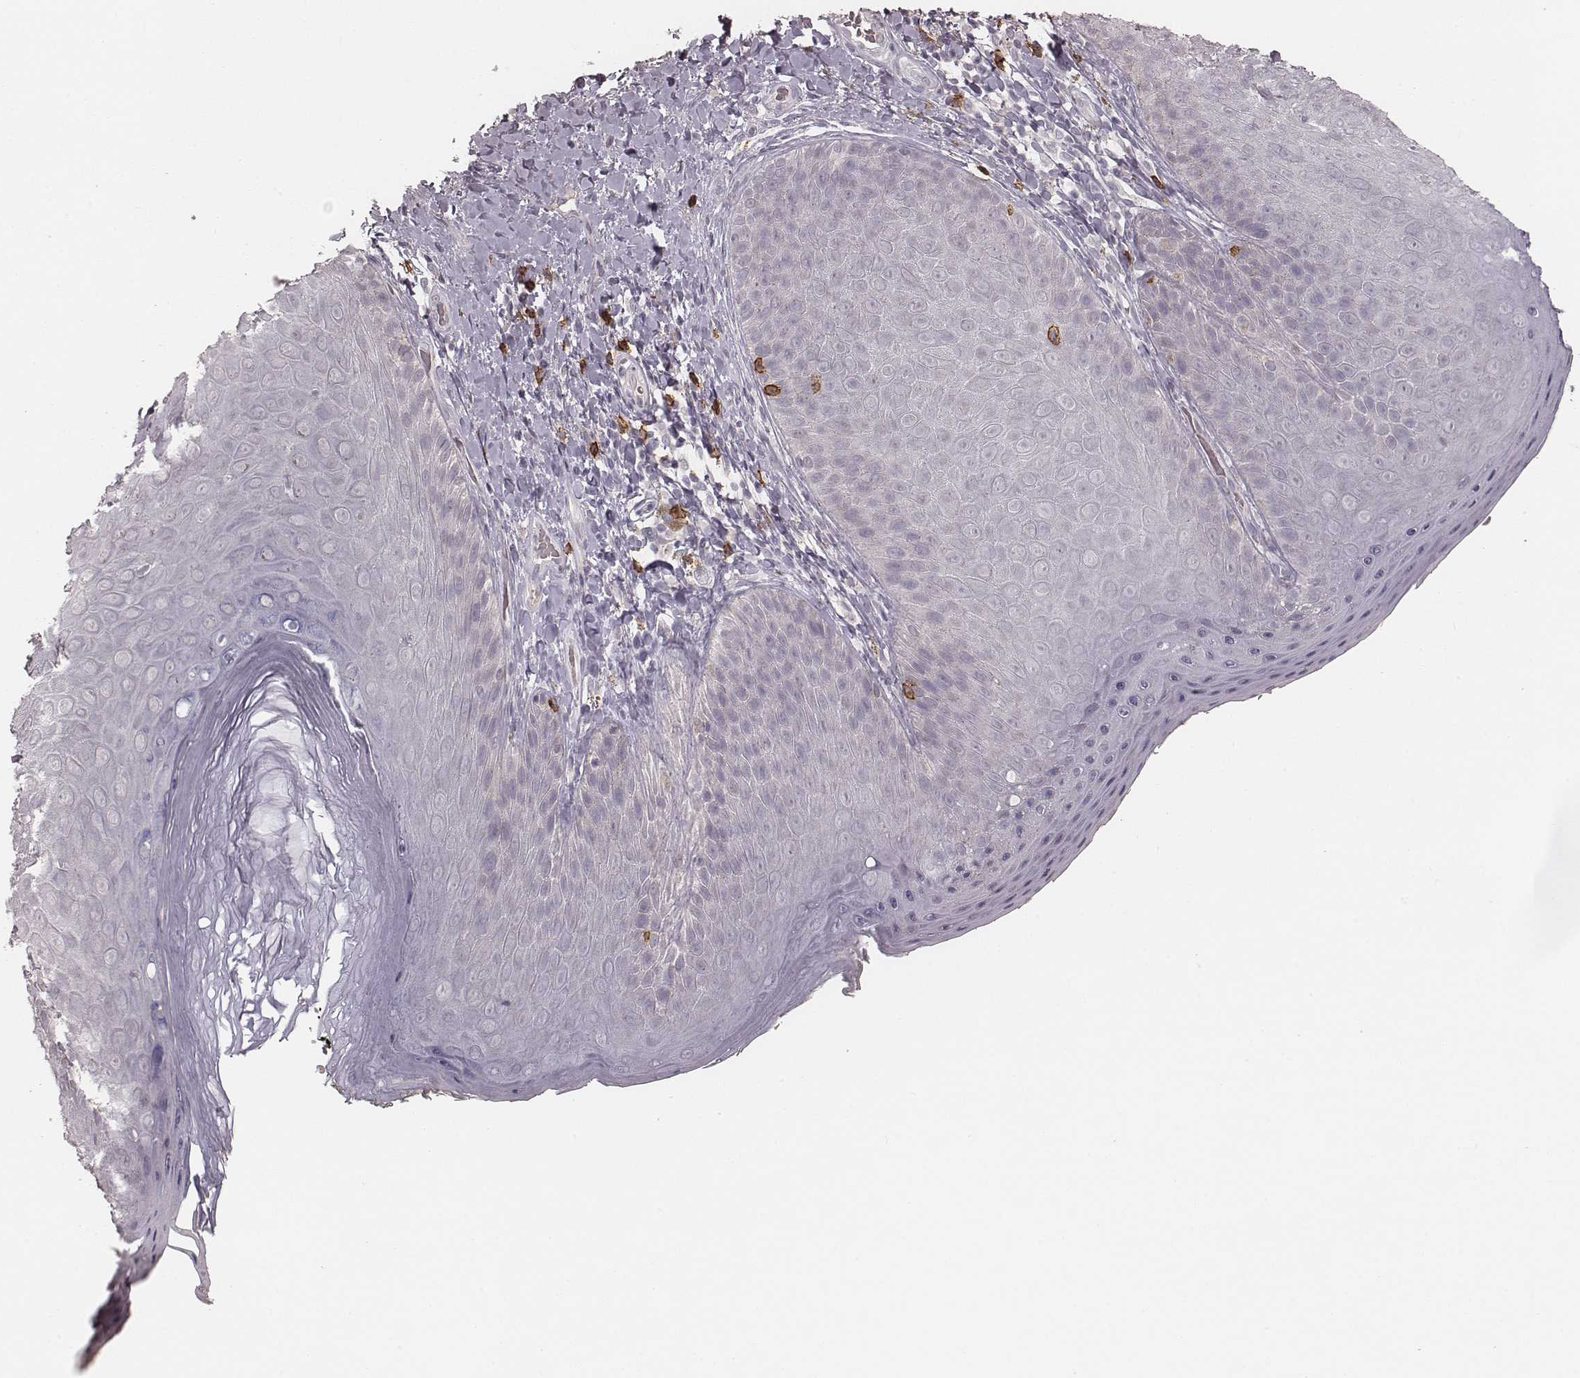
{"staining": {"intensity": "negative", "quantity": "none", "location": "none"}, "tissue": "skin", "cell_type": "Epidermal cells", "image_type": "normal", "snomed": [{"axis": "morphology", "description": "Normal tissue, NOS"}, {"axis": "topography", "description": "Anal"}], "caption": "Protein analysis of benign skin demonstrates no significant positivity in epidermal cells.", "gene": "CD8A", "patient": {"sex": "male", "age": 53}}